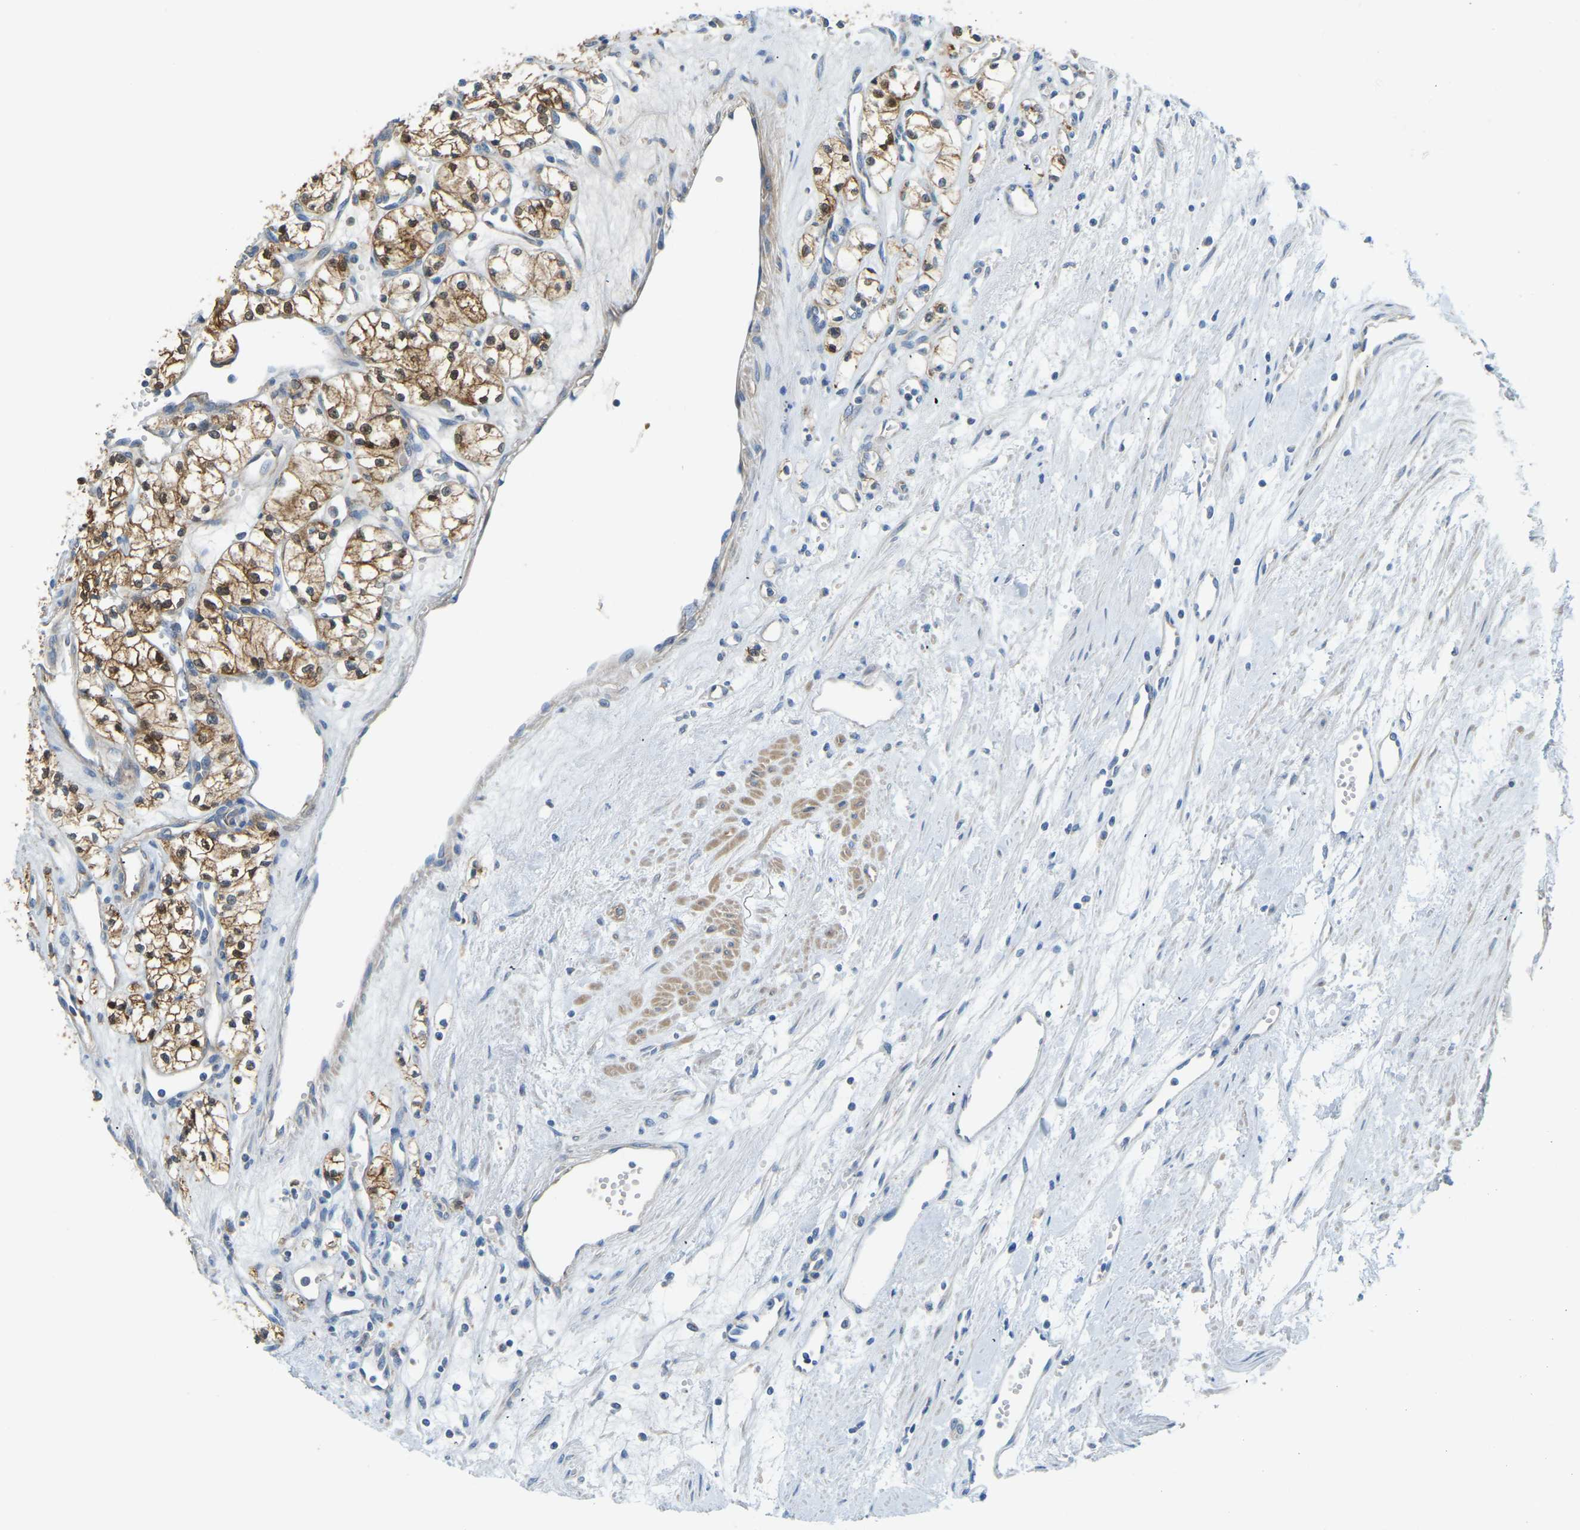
{"staining": {"intensity": "moderate", "quantity": "25%-75%", "location": "cytoplasmic/membranous"}, "tissue": "renal cancer", "cell_type": "Tumor cells", "image_type": "cancer", "snomed": [{"axis": "morphology", "description": "Adenocarcinoma, NOS"}, {"axis": "topography", "description": "Kidney"}], "caption": "Immunohistochemistry staining of renal adenocarcinoma, which reveals medium levels of moderate cytoplasmic/membranous positivity in about 25%-75% of tumor cells indicating moderate cytoplasmic/membranous protein staining. The staining was performed using DAB (brown) for protein detection and nuclei were counterstained in hematoxylin (blue).", "gene": "GDA", "patient": {"sex": "male", "age": 59}}